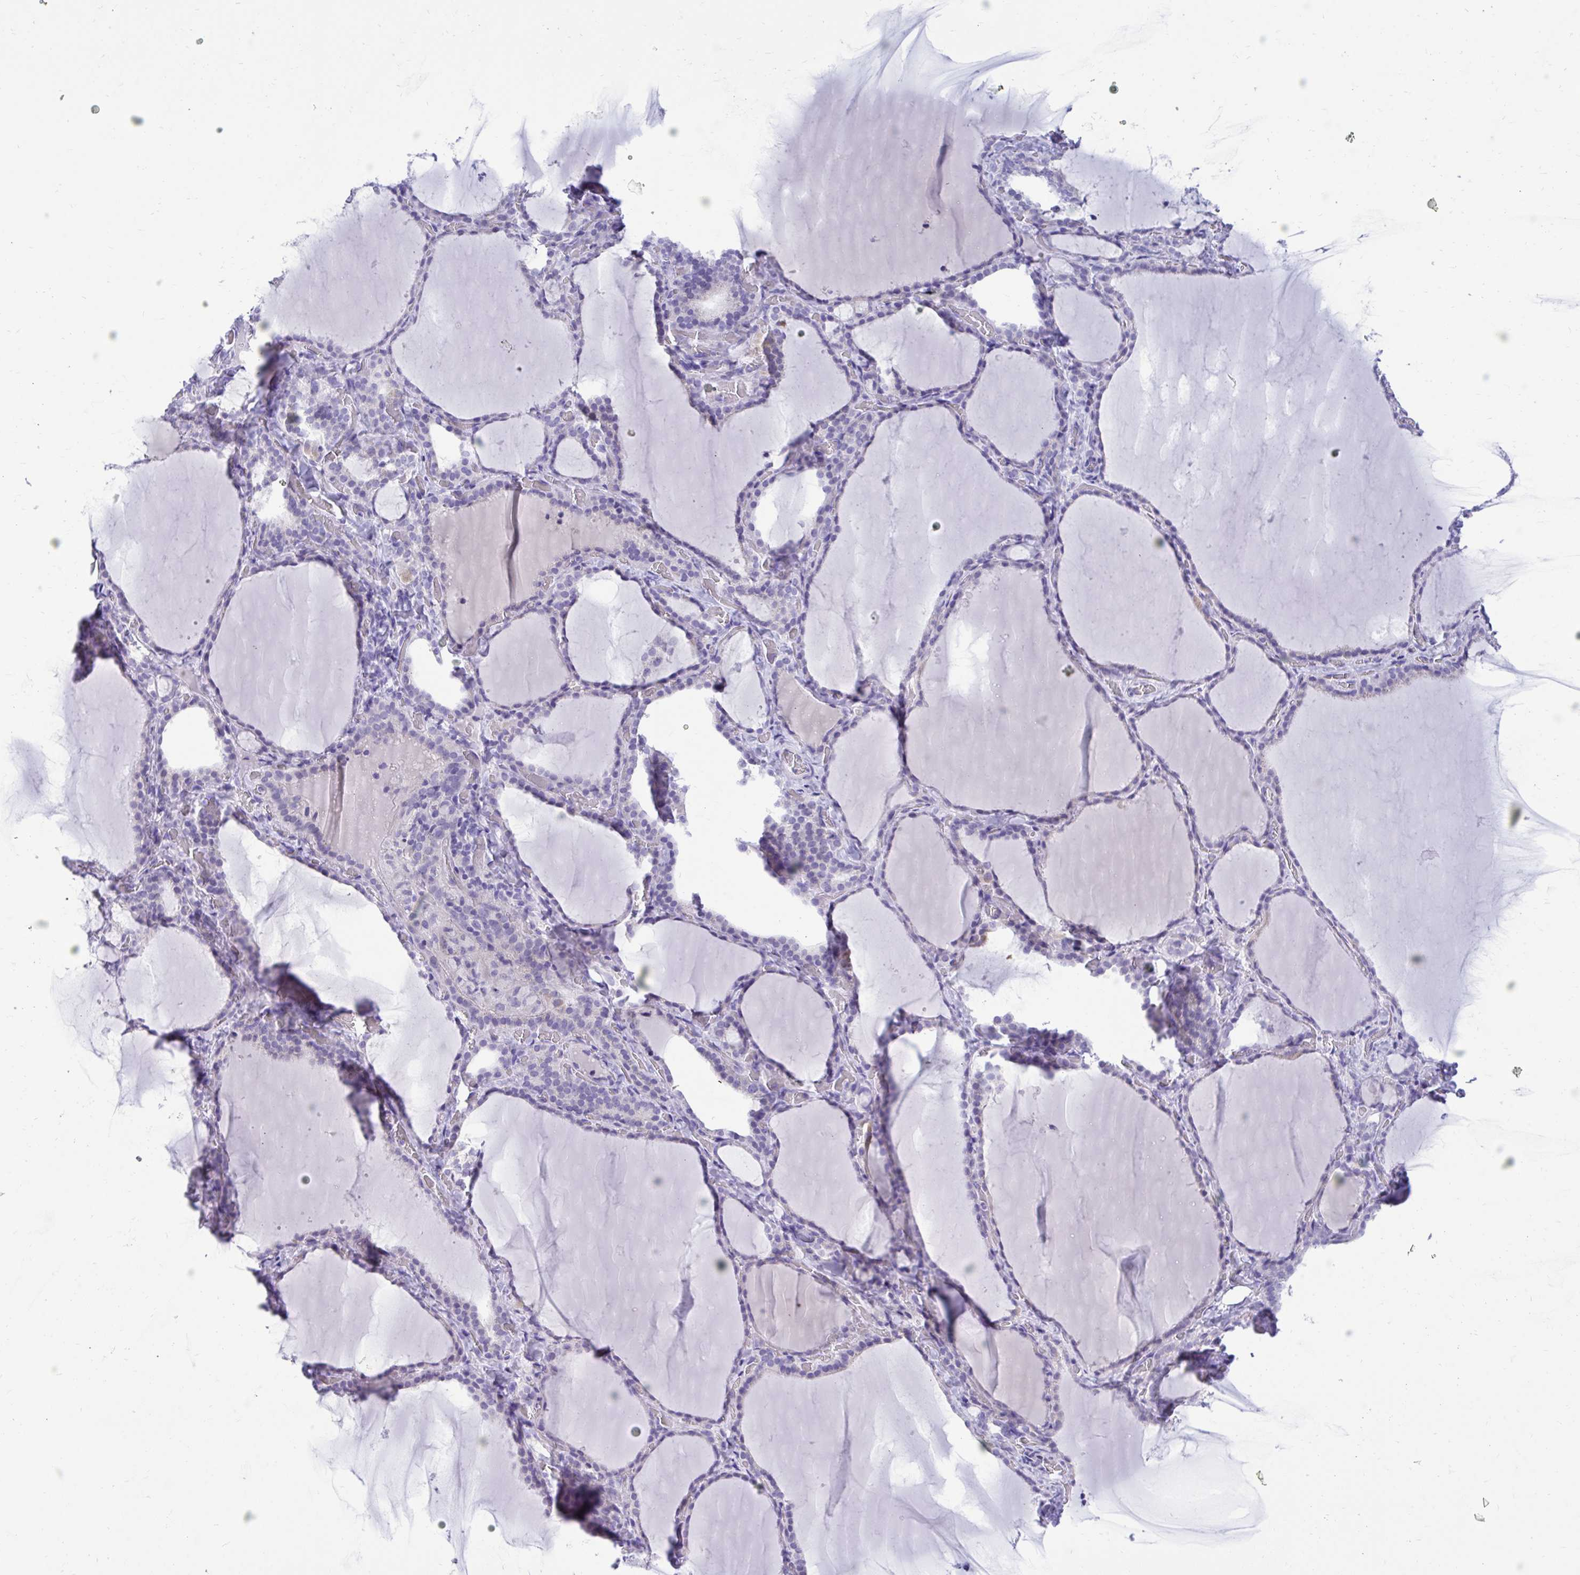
{"staining": {"intensity": "negative", "quantity": "none", "location": "none"}, "tissue": "thyroid gland", "cell_type": "Glandular cells", "image_type": "normal", "snomed": [{"axis": "morphology", "description": "Normal tissue, NOS"}, {"axis": "topography", "description": "Thyroid gland"}], "caption": "Glandular cells show no significant protein staining in normal thyroid gland. The staining is performed using DAB brown chromogen with nuclei counter-stained in using hematoxylin.", "gene": "TMCO5A", "patient": {"sex": "female", "age": 22}}